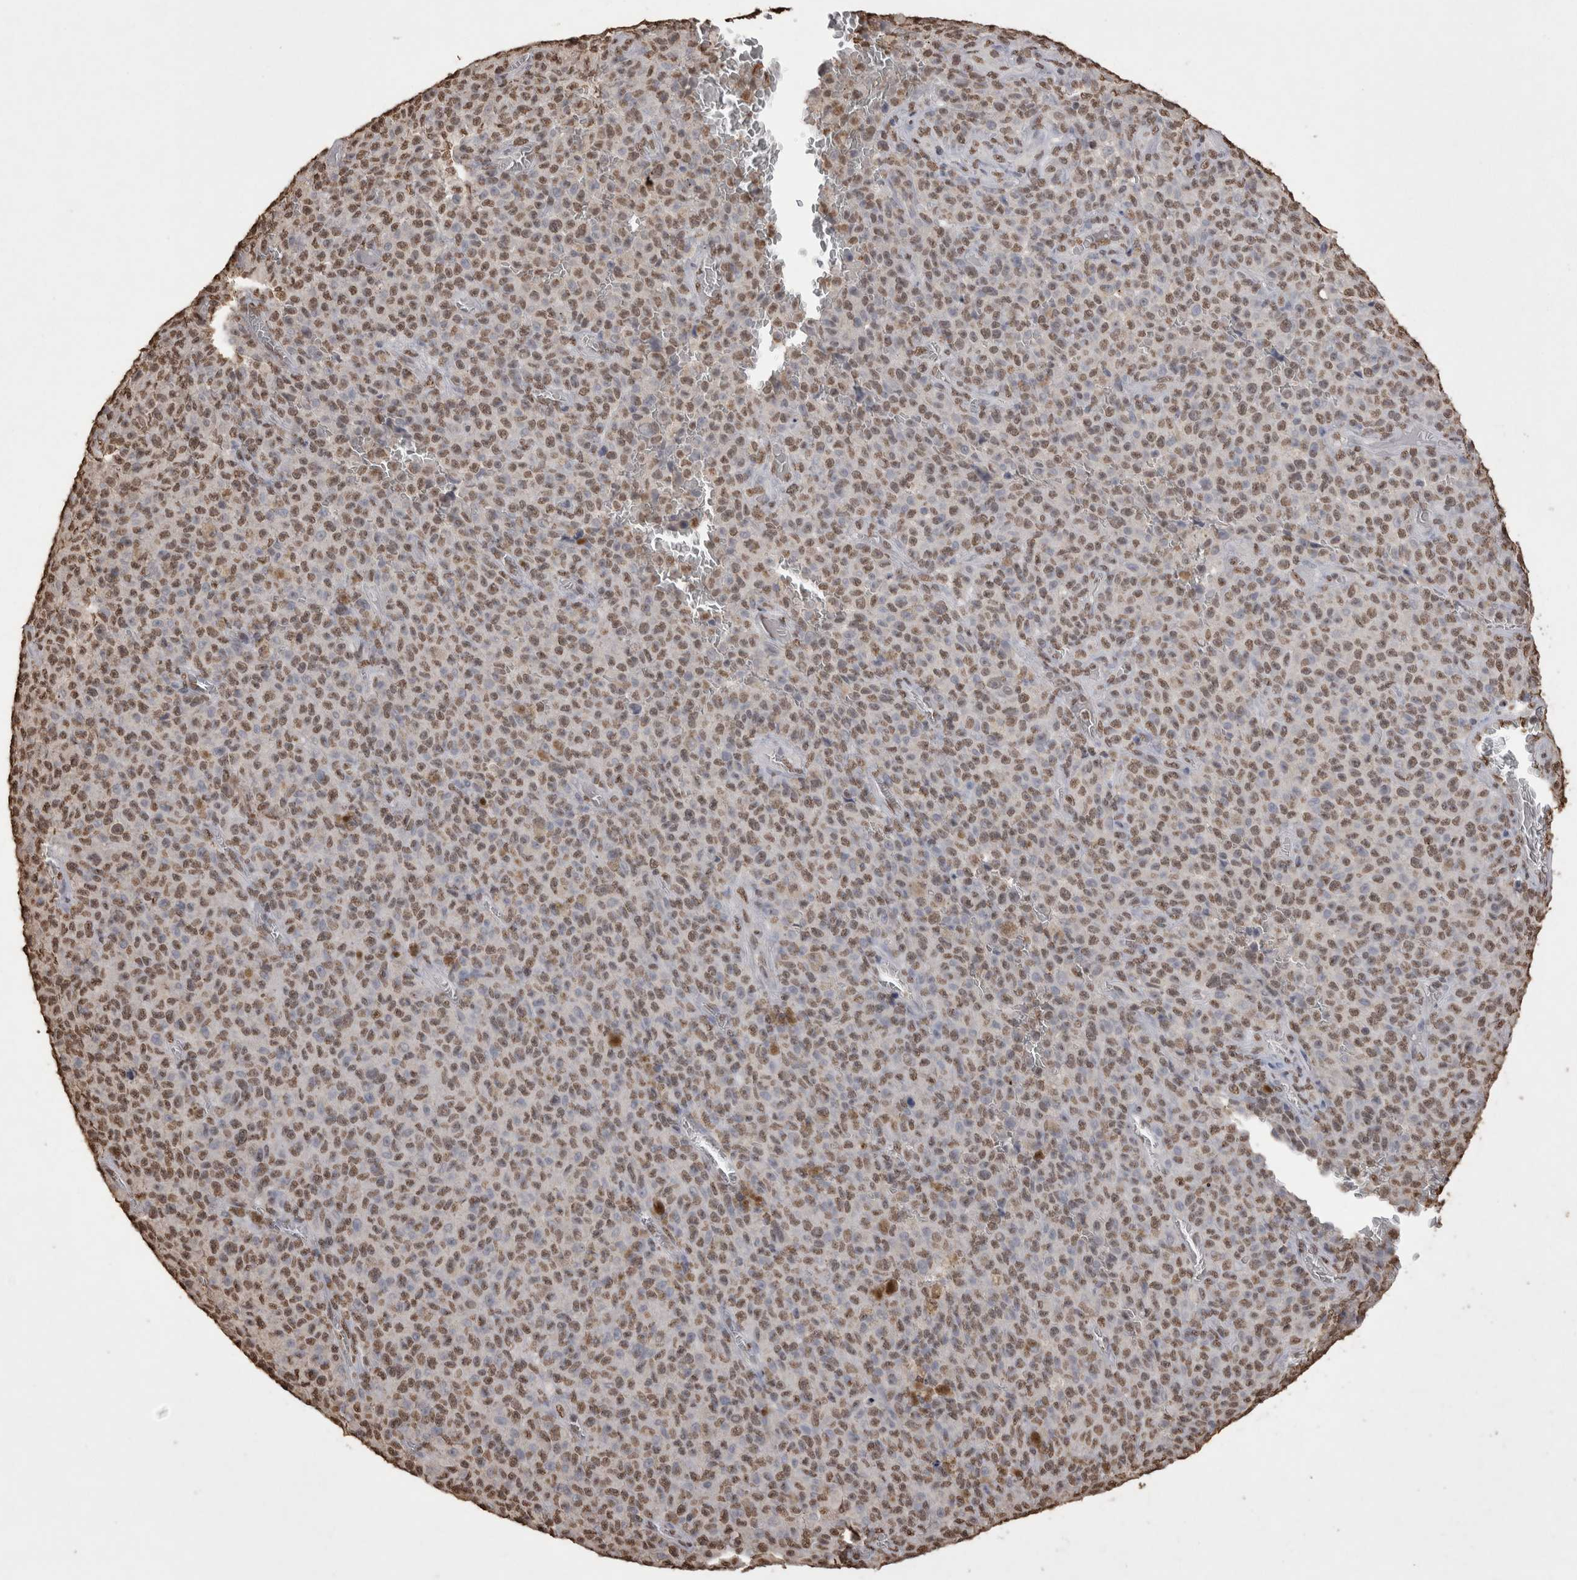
{"staining": {"intensity": "moderate", "quantity": "25%-75%", "location": "nuclear"}, "tissue": "melanoma", "cell_type": "Tumor cells", "image_type": "cancer", "snomed": [{"axis": "morphology", "description": "Malignant melanoma, NOS"}, {"axis": "topography", "description": "Skin"}], "caption": "This is an image of IHC staining of melanoma, which shows moderate staining in the nuclear of tumor cells.", "gene": "POU5F1", "patient": {"sex": "female", "age": 82}}